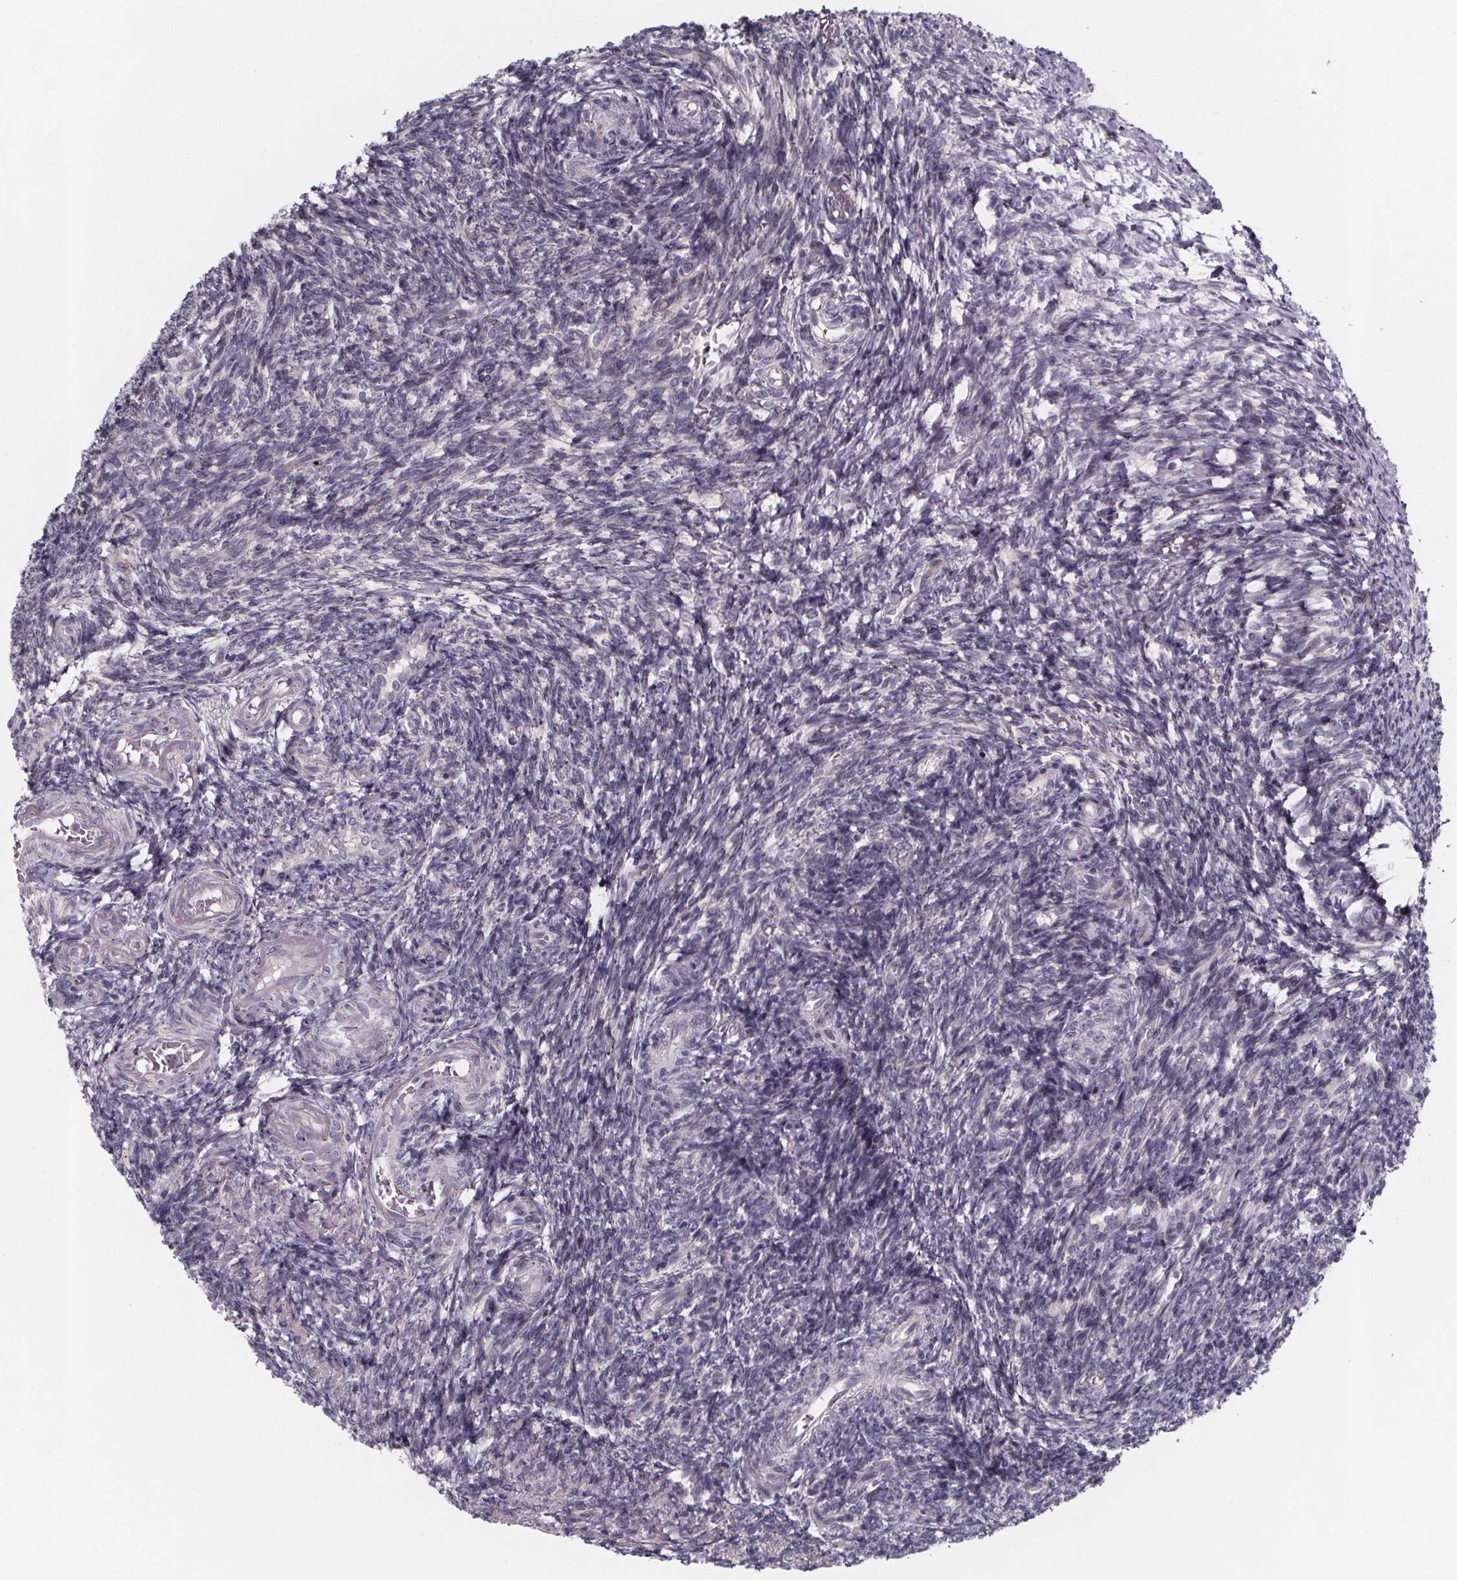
{"staining": {"intensity": "moderate", "quantity": "25%-75%", "location": "cytoplasmic/membranous"}, "tissue": "ovary", "cell_type": "Follicle cells", "image_type": "normal", "snomed": [{"axis": "morphology", "description": "Normal tissue, NOS"}, {"axis": "topography", "description": "Ovary"}], "caption": "Ovary stained for a protein shows moderate cytoplasmic/membranous positivity in follicle cells. (DAB (3,3'-diaminobenzidine) = brown stain, brightfield microscopy at high magnification).", "gene": "NDST1", "patient": {"sex": "female", "age": 39}}